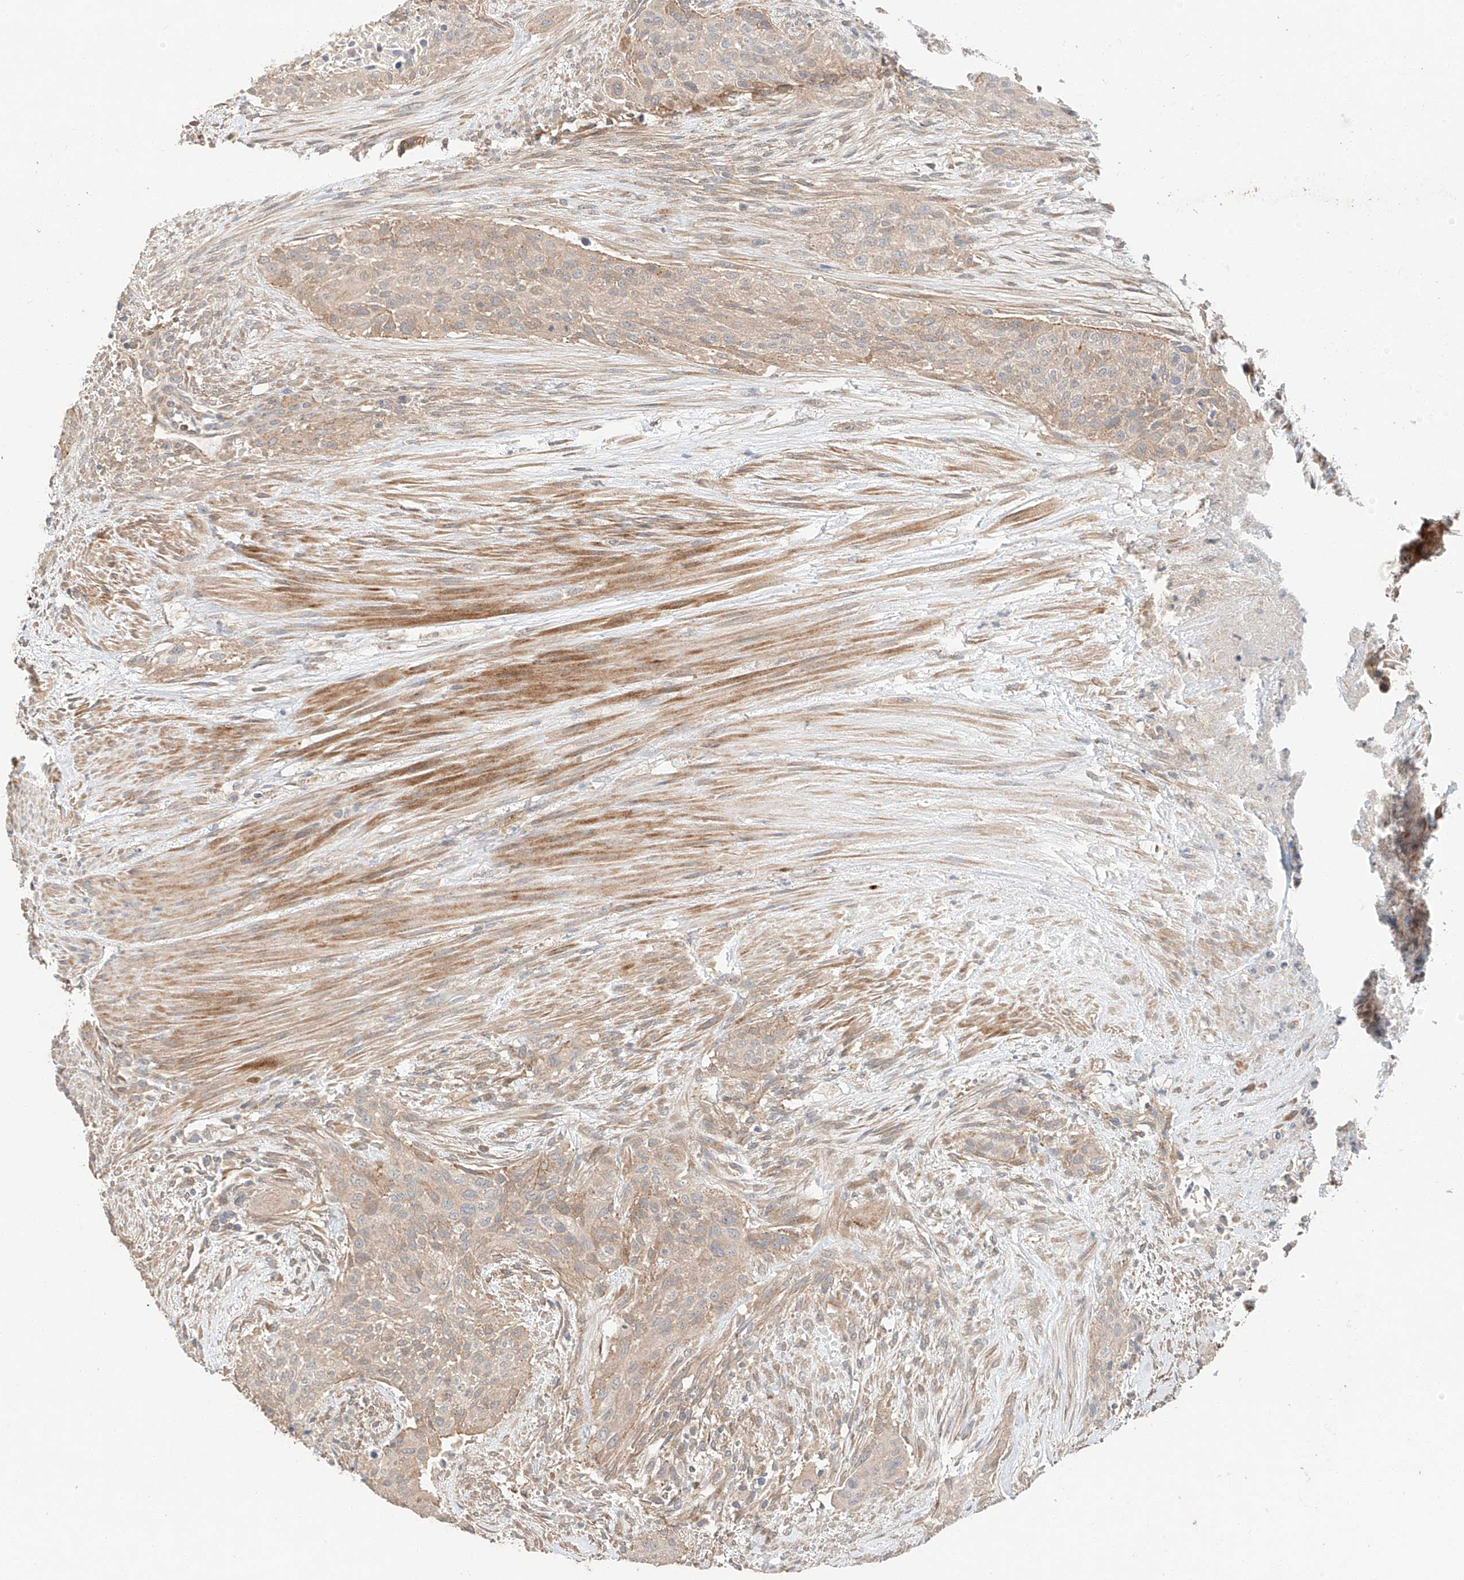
{"staining": {"intensity": "weak", "quantity": "25%-75%", "location": "cytoplasmic/membranous"}, "tissue": "urothelial cancer", "cell_type": "Tumor cells", "image_type": "cancer", "snomed": [{"axis": "morphology", "description": "Urothelial carcinoma, High grade"}, {"axis": "topography", "description": "Urinary bladder"}], "caption": "IHC (DAB) staining of urothelial cancer reveals weak cytoplasmic/membranous protein staining in approximately 25%-75% of tumor cells.", "gene": "XPNPEP1", "patient": {"sex": "male", "age": 35}}